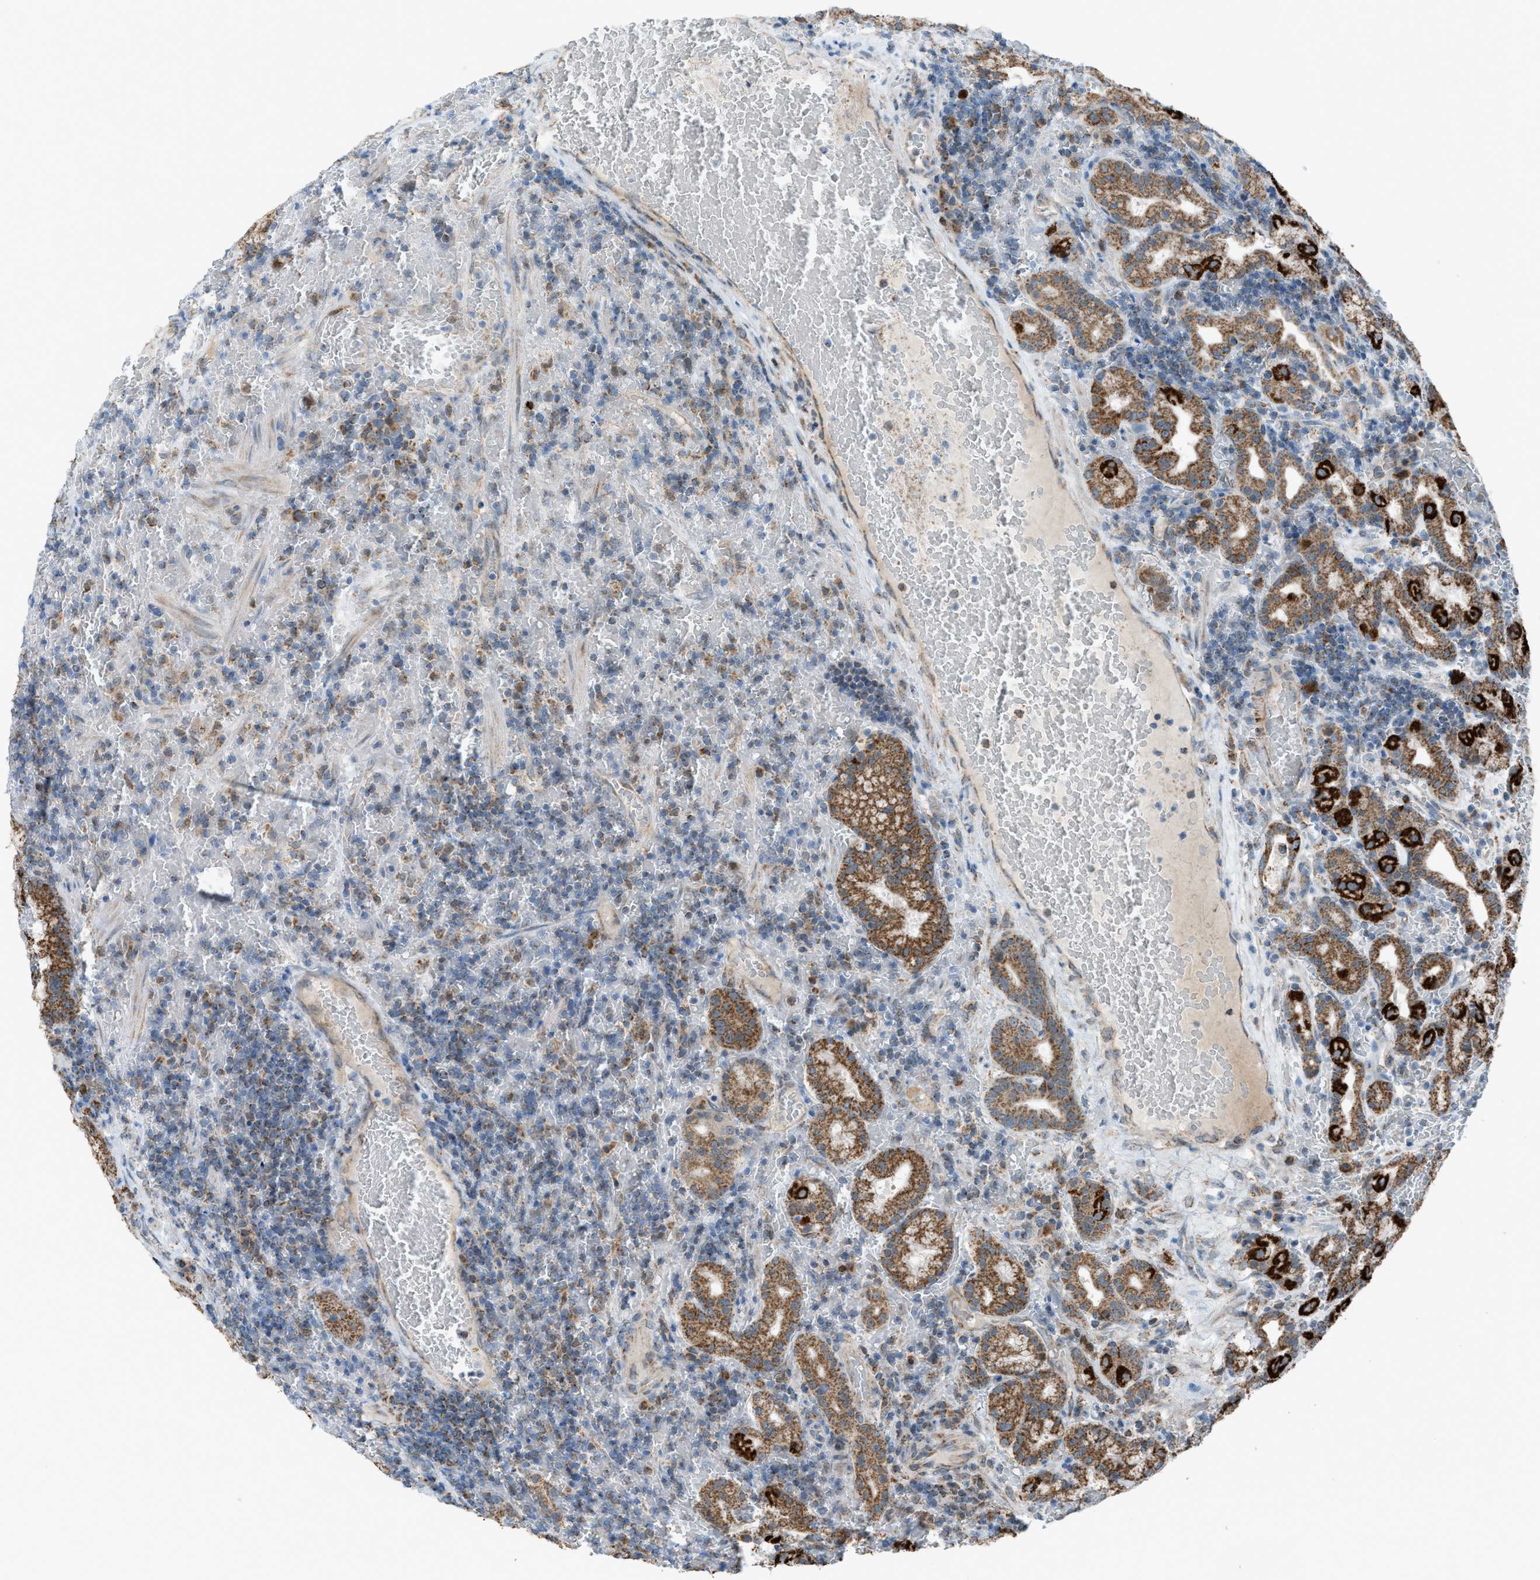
{"staining": {"intensity": "strong", "quantity": ">75%", "location": "cytoplasmic/membranous"}, "tissue": "stomach", "cell_type": "Glandular cells", "image_type": "normal", "snomed": [{"axis": "morphology", "description": "Normal tissue, NOS"}, {"axis": "morphology", "description": "Carcinoid, malignant, NOS"}, {"axis": "topography", "description": "Stomach, upper"}], "caption": "There is high levels of strong cytoplasmic/membranous staining in glandular cells of benign stomach, as demonstrated by immunohistochemical staining (brown color).", "gene": "SRM", "patient": {"sex": "male", "age": 39}}